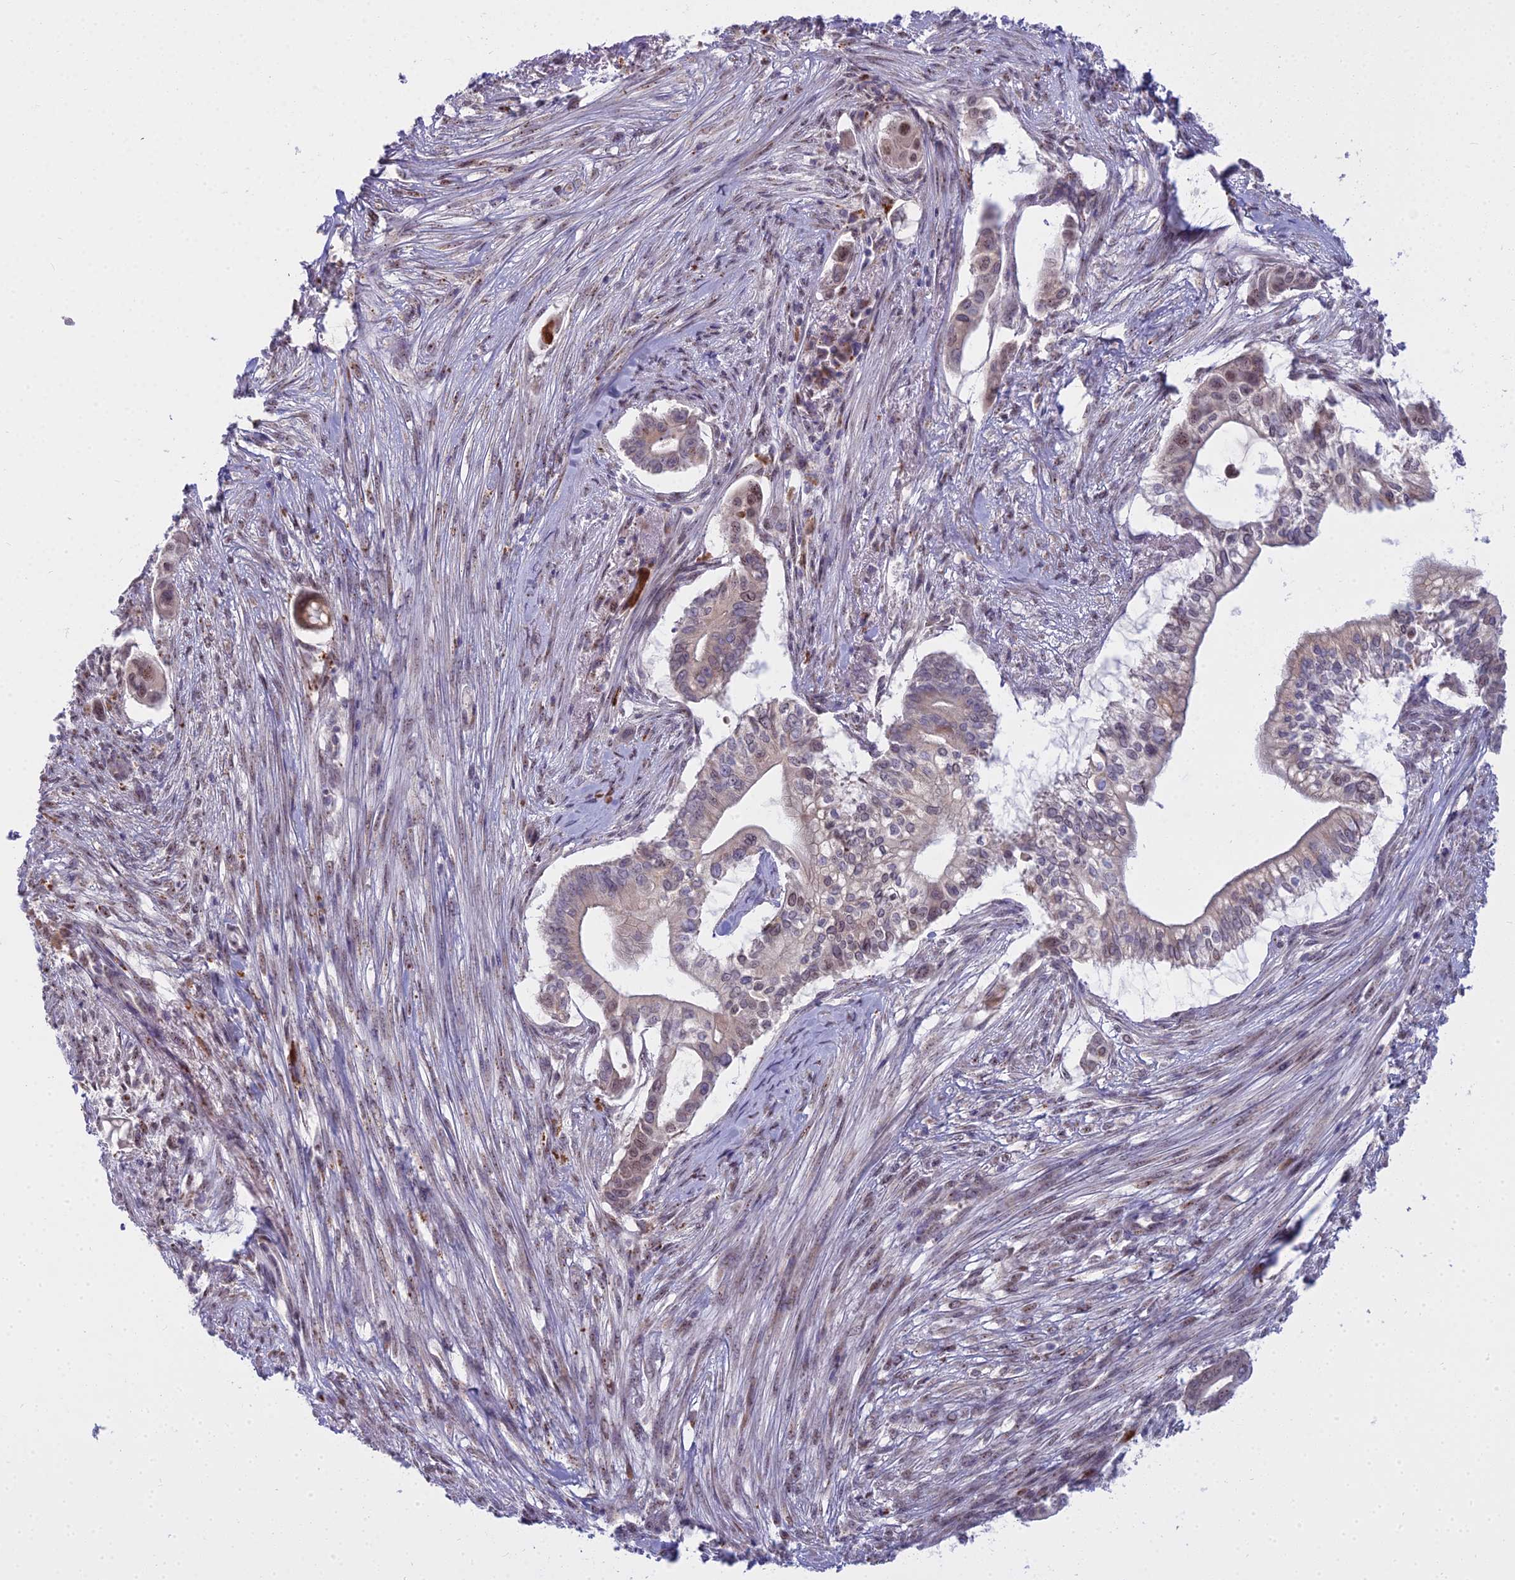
{"staining": {"intensity": "weak", "quantity": "25%-75%", "location": "cytoplasmic/membranous,nuclear"}, "tissue": "pancreatic cancer", "cell_type": "Tumor cells", "image_type": "cancer", "snomed": [{"axis": "morphology", "description": "Adenocarcinoma, NOS"}, {"axis": "topography", "description": "Pancreas"}], "caption": "An IHC photomicrograph of tumor tissue is shown. Protein staining in brown highlights weak cytoplasmic/membranous and nuclear positivity in pancreatic cancer (adenocarcinoma) within tumor cells.", "gene": "WDPCP", "patient": {"sex": "male", "age": 68}}